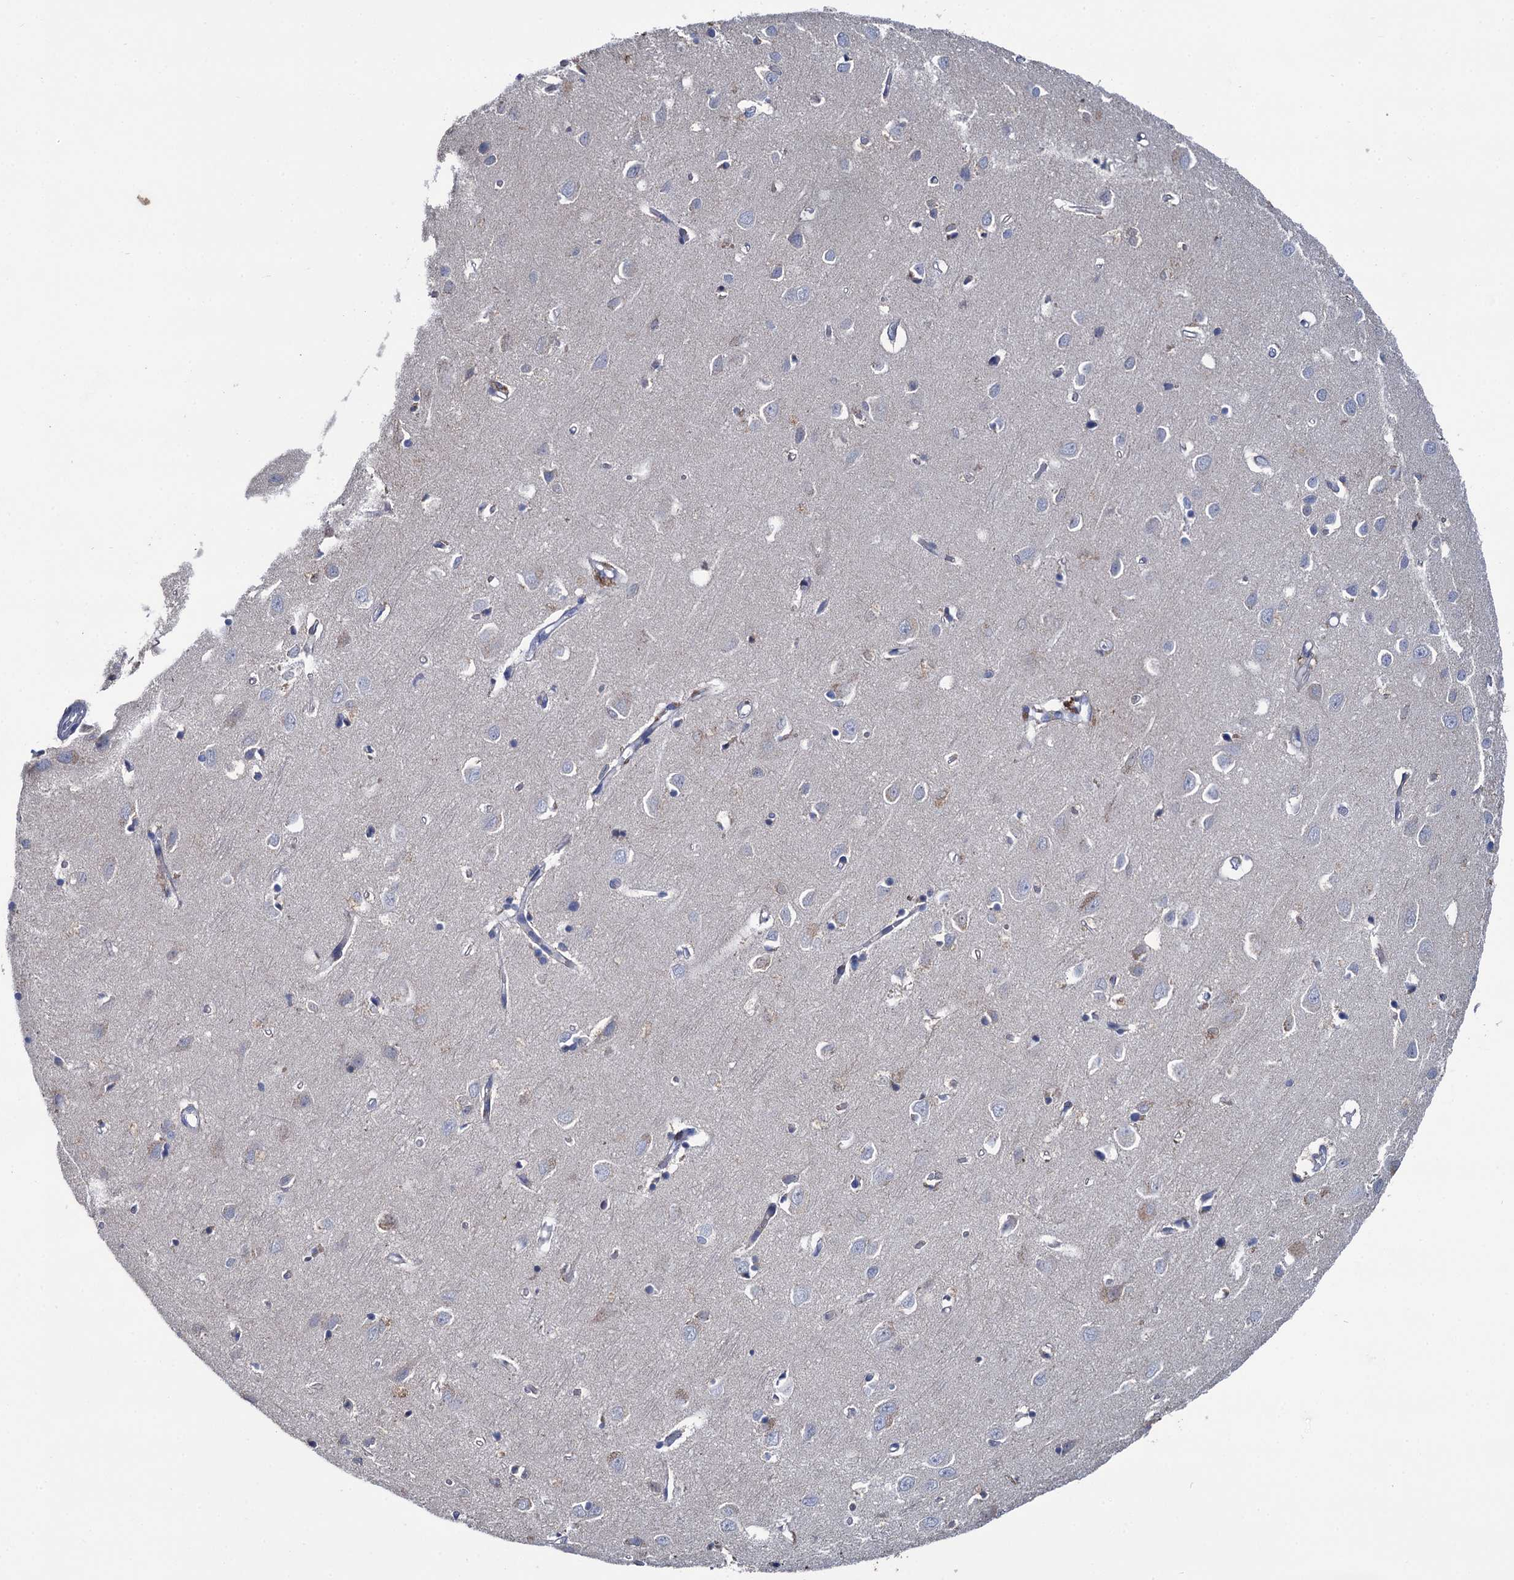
{"staining": {"intensity": "negative", "quantity": "none", "location": "none"}, "tissue": "cerebral cortex", "cell_type": "Endothelial cells", "image_type": "normal", "snomed": [{"axis": "morphology", "description": "Normal tissue, NOS"}, {"axis": "topography", "description": "Cerebral cortex"}], "caption": "Photomicrograph shows no protein staining in endothelial cells of unremarkable cerebral cortex. Nuclei are stained in blue.", "gene": "FABP5", "patient": {"sex": "female", "age": 64}}